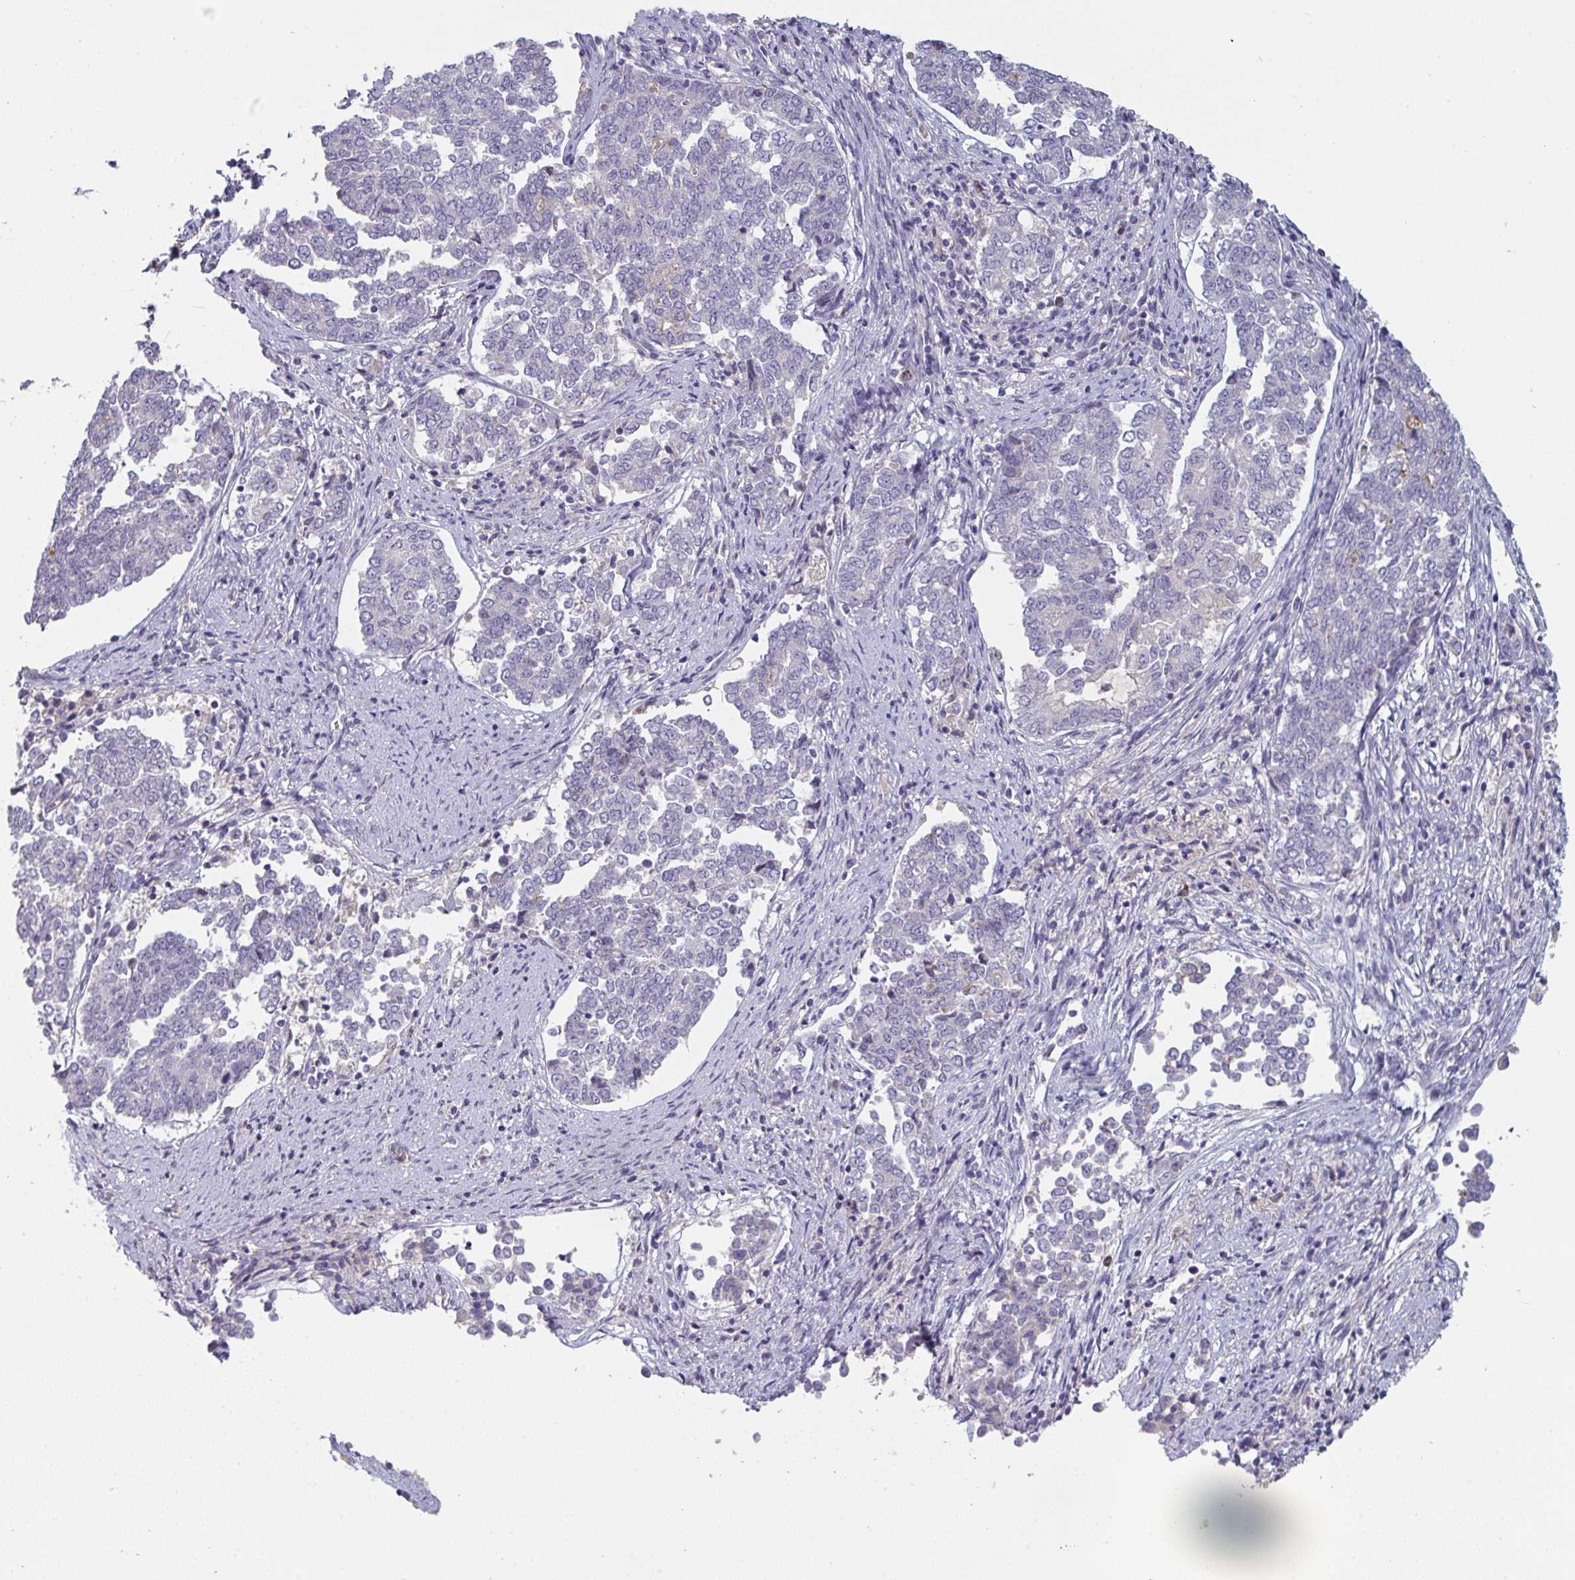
{"staining": {"intensity": "negative", "quantity": "none", "location": "none"}, "tissue": "endometrial cancer", "cell_type": "Tumor cells", "image_type": "cancer", "snomed": [{"axis": "morphology", "description": "Adenocarcinoma, NOS"}, {"axis": "topography", "description": "Endometrium"}], "caption": "Tumor cells show no significant protein expression in adenocarcinoma (endometrial).", "gene": "HGFAC", "patient": {"sex": "female", "age": 80}}